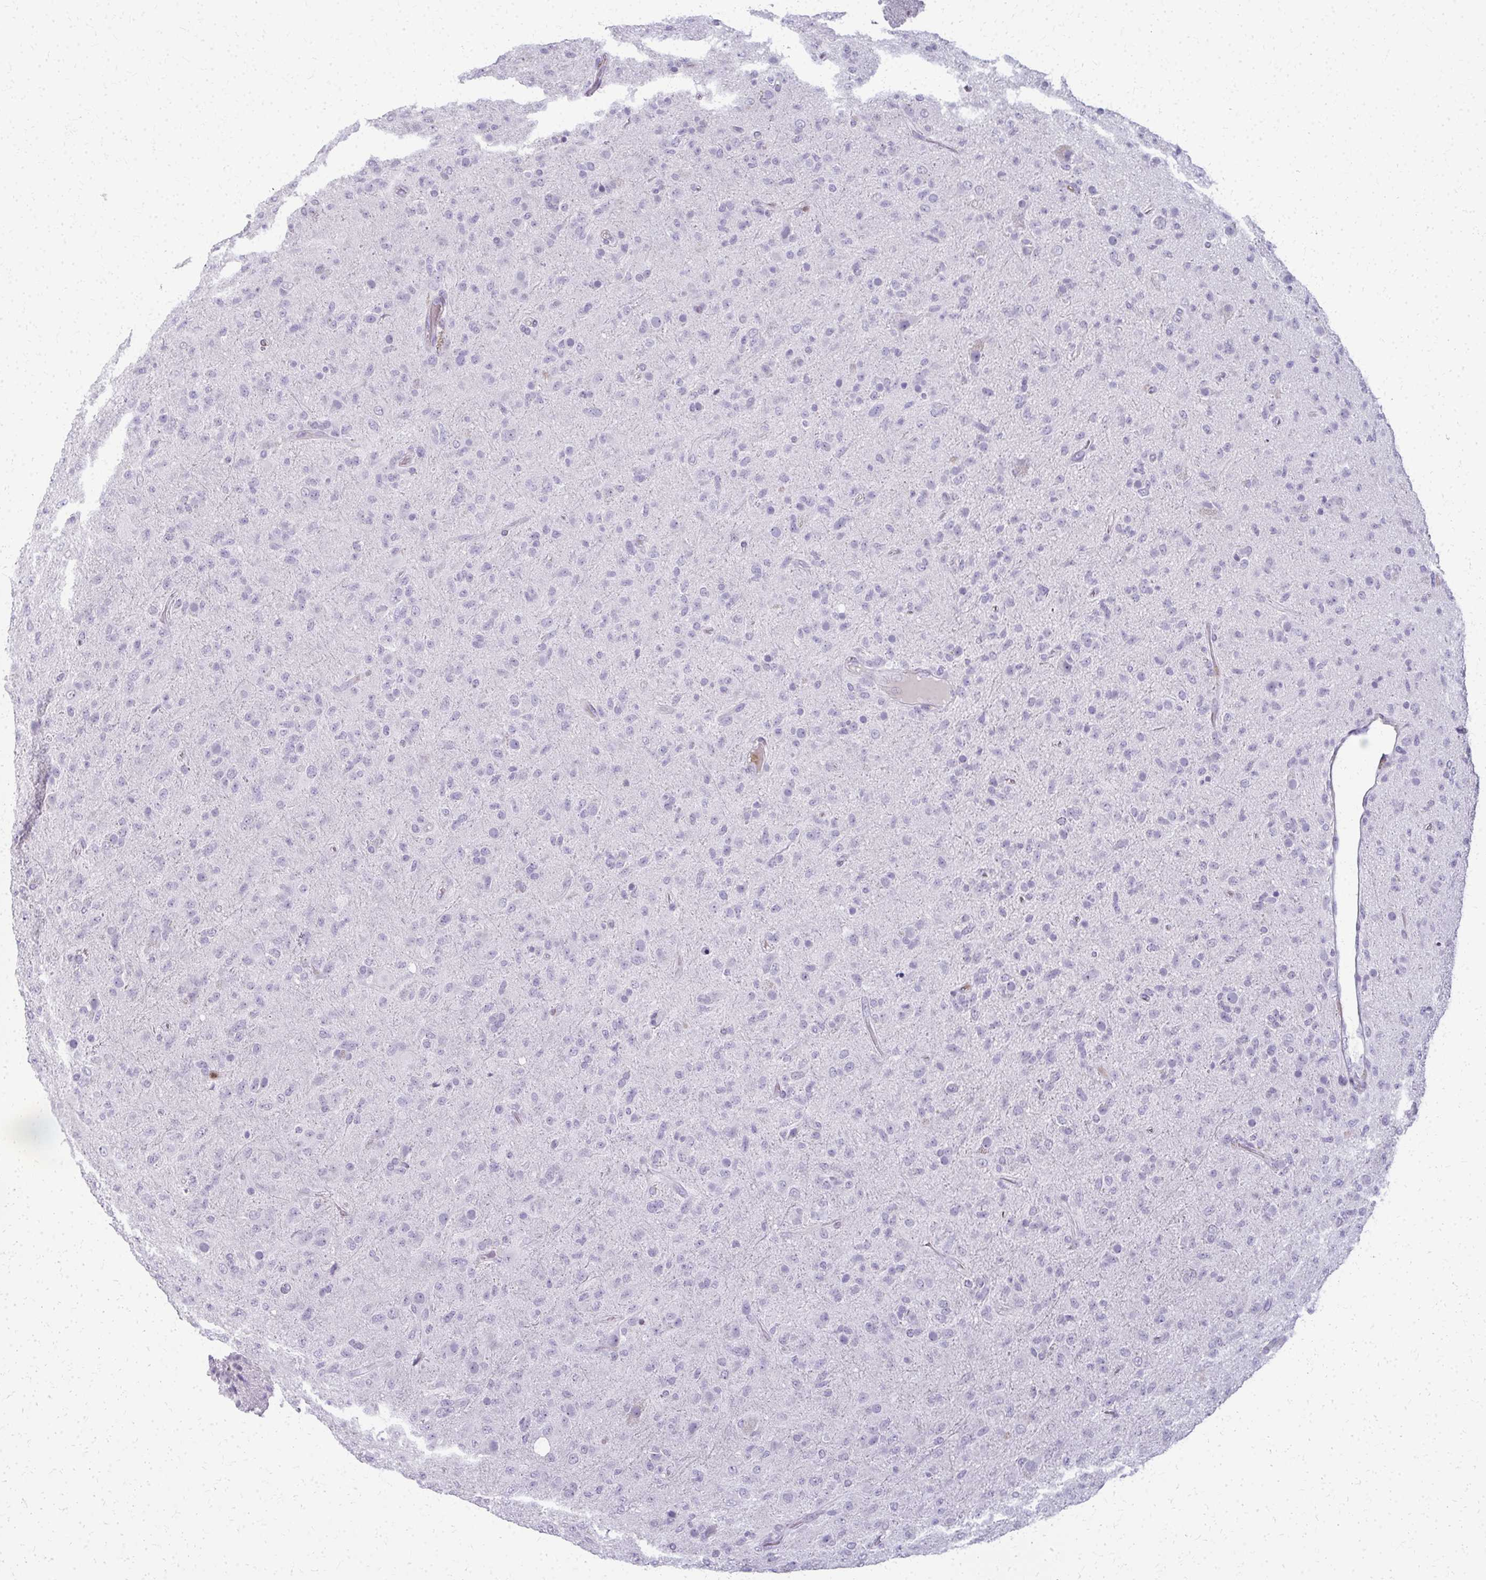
{"staining": {"intensity": "negative", "quantity": "none", "location": "none"}, "tissue": "glioma", "cell_type": "Tumor cells", "image_type": "cancer", "snomed": [{"axis": "morphology", "description": "Glioma, malignant, Low grade"}, {"axis": "topography", "description": "Brain"}], "caption": "The micrograph reveals no staining of tumor cells in glioma. (DAB IHC visualized using brightfield microscopy, high magnification).", "gene": "CA3", "patient": {"sex": "male", "age": 65}}